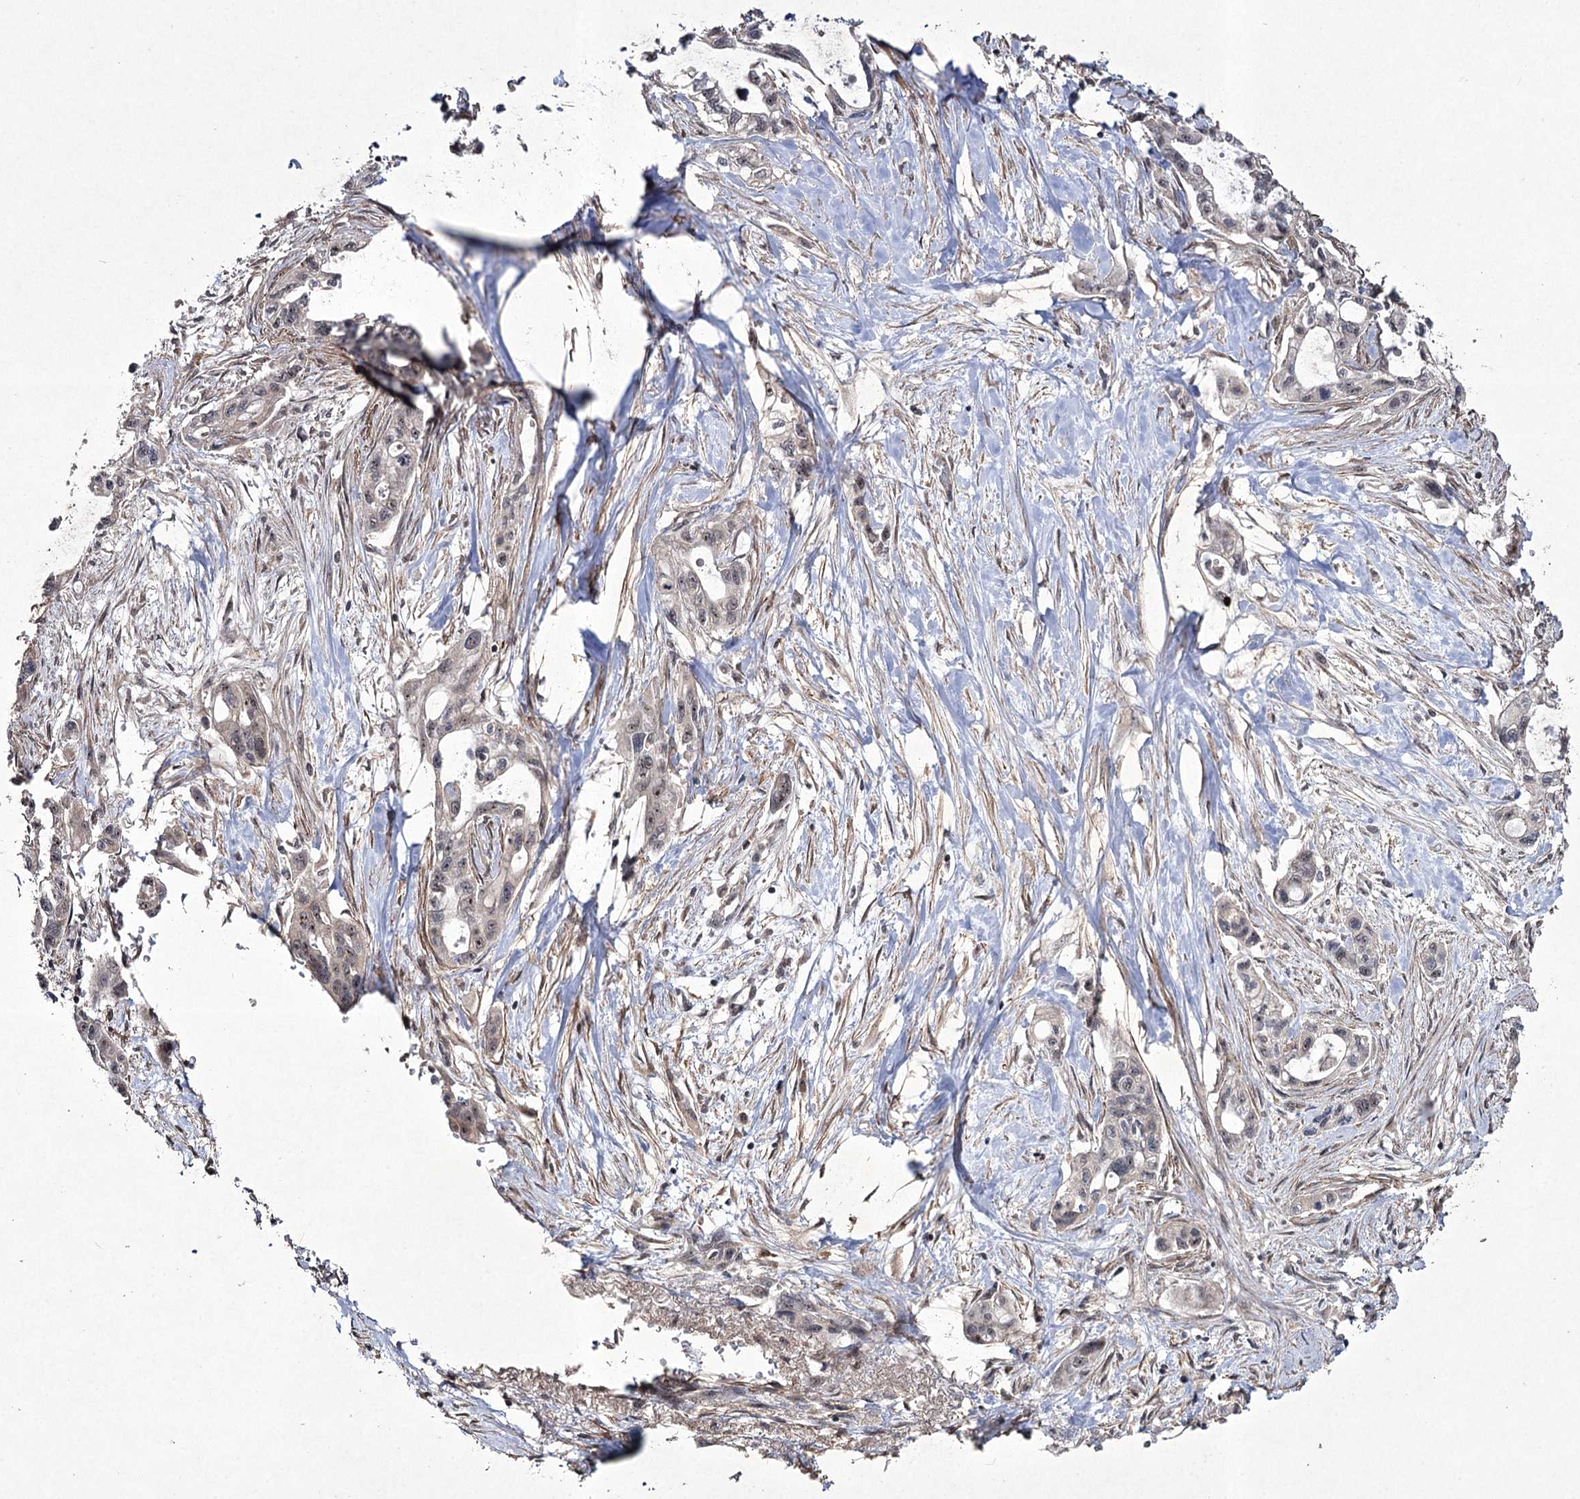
{"staining": {"intensity": "weak", "quantity": "<25%", "location": "nuclear"}, "tissue": "pancreatic cancer", "cell_type": "Tumor cells", "image_type": "cancer", "snomed": [{"axis": "morphology", "description": "Adenocarcinoma, NOS"}, {"axis": "topography", "description": "Pancreas"}], "caption": "This is an immunohistochemistry image of pancreatic cancer (adenocarcinoma). There is no staining in tumor cells.", "gene": "CCDC59", "patient": {"sex": "male", "age": 75}}